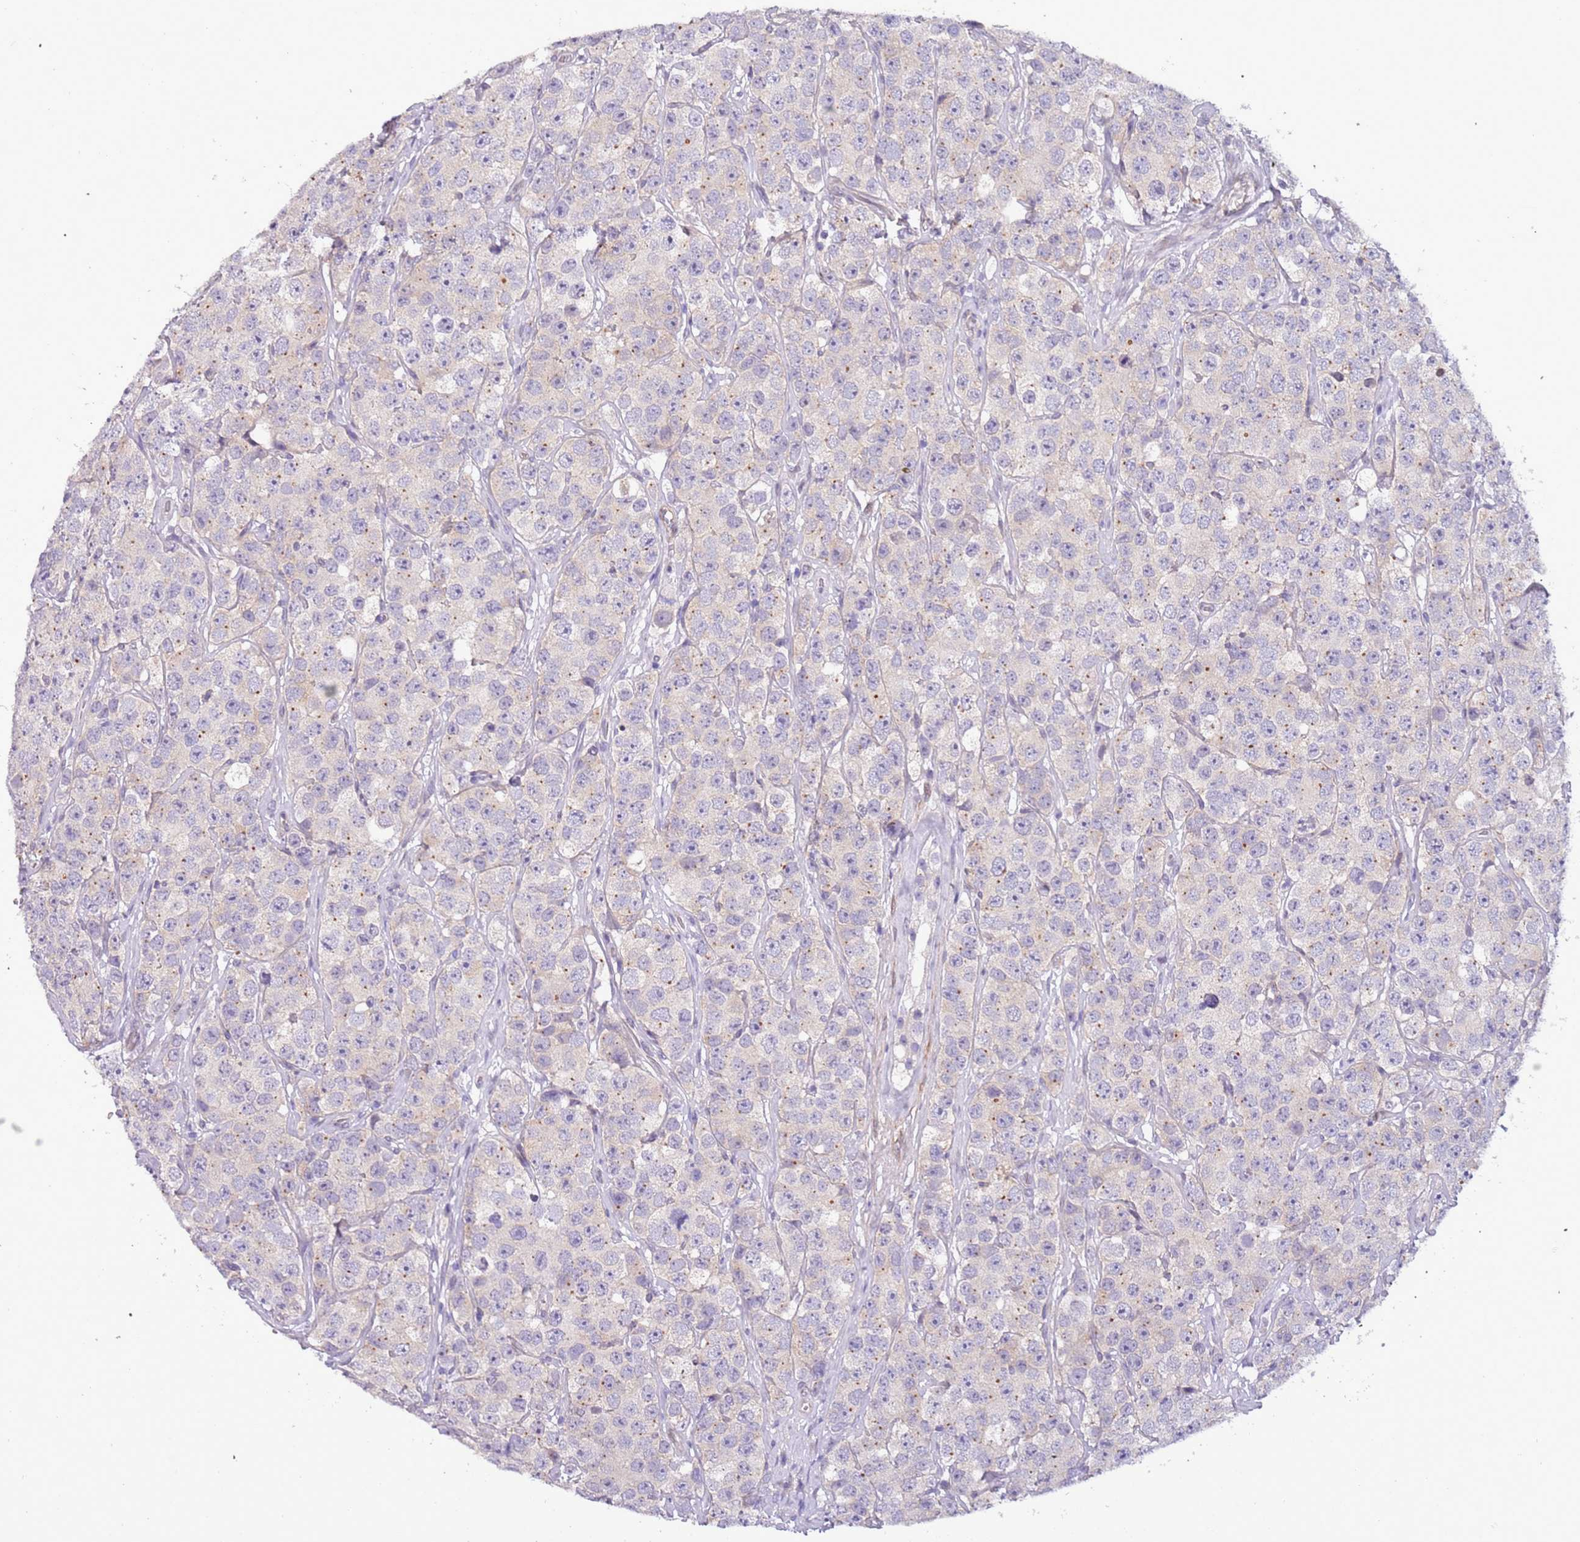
{"staining": {"intensity": "negative", "quantity": "none", "location": "none"}, "tissue": "testis cancer", "cell_type": "Tumor cells", "image_type": "cancer", "snomed": [{"axis": "morphology", "description": "Seminoma, NOS"}, {"axis": "topography", "description": "Testis"}], "caption": "Immunohistochemistry (IHC) of human testis cancer reveals no positivity in tumor cells. (DAB immunohistochemistry visualized using brightfield microscopy, high magnification).", "gene": "PLEKHH1", "patient": {"sex": "male", "age": 28}}